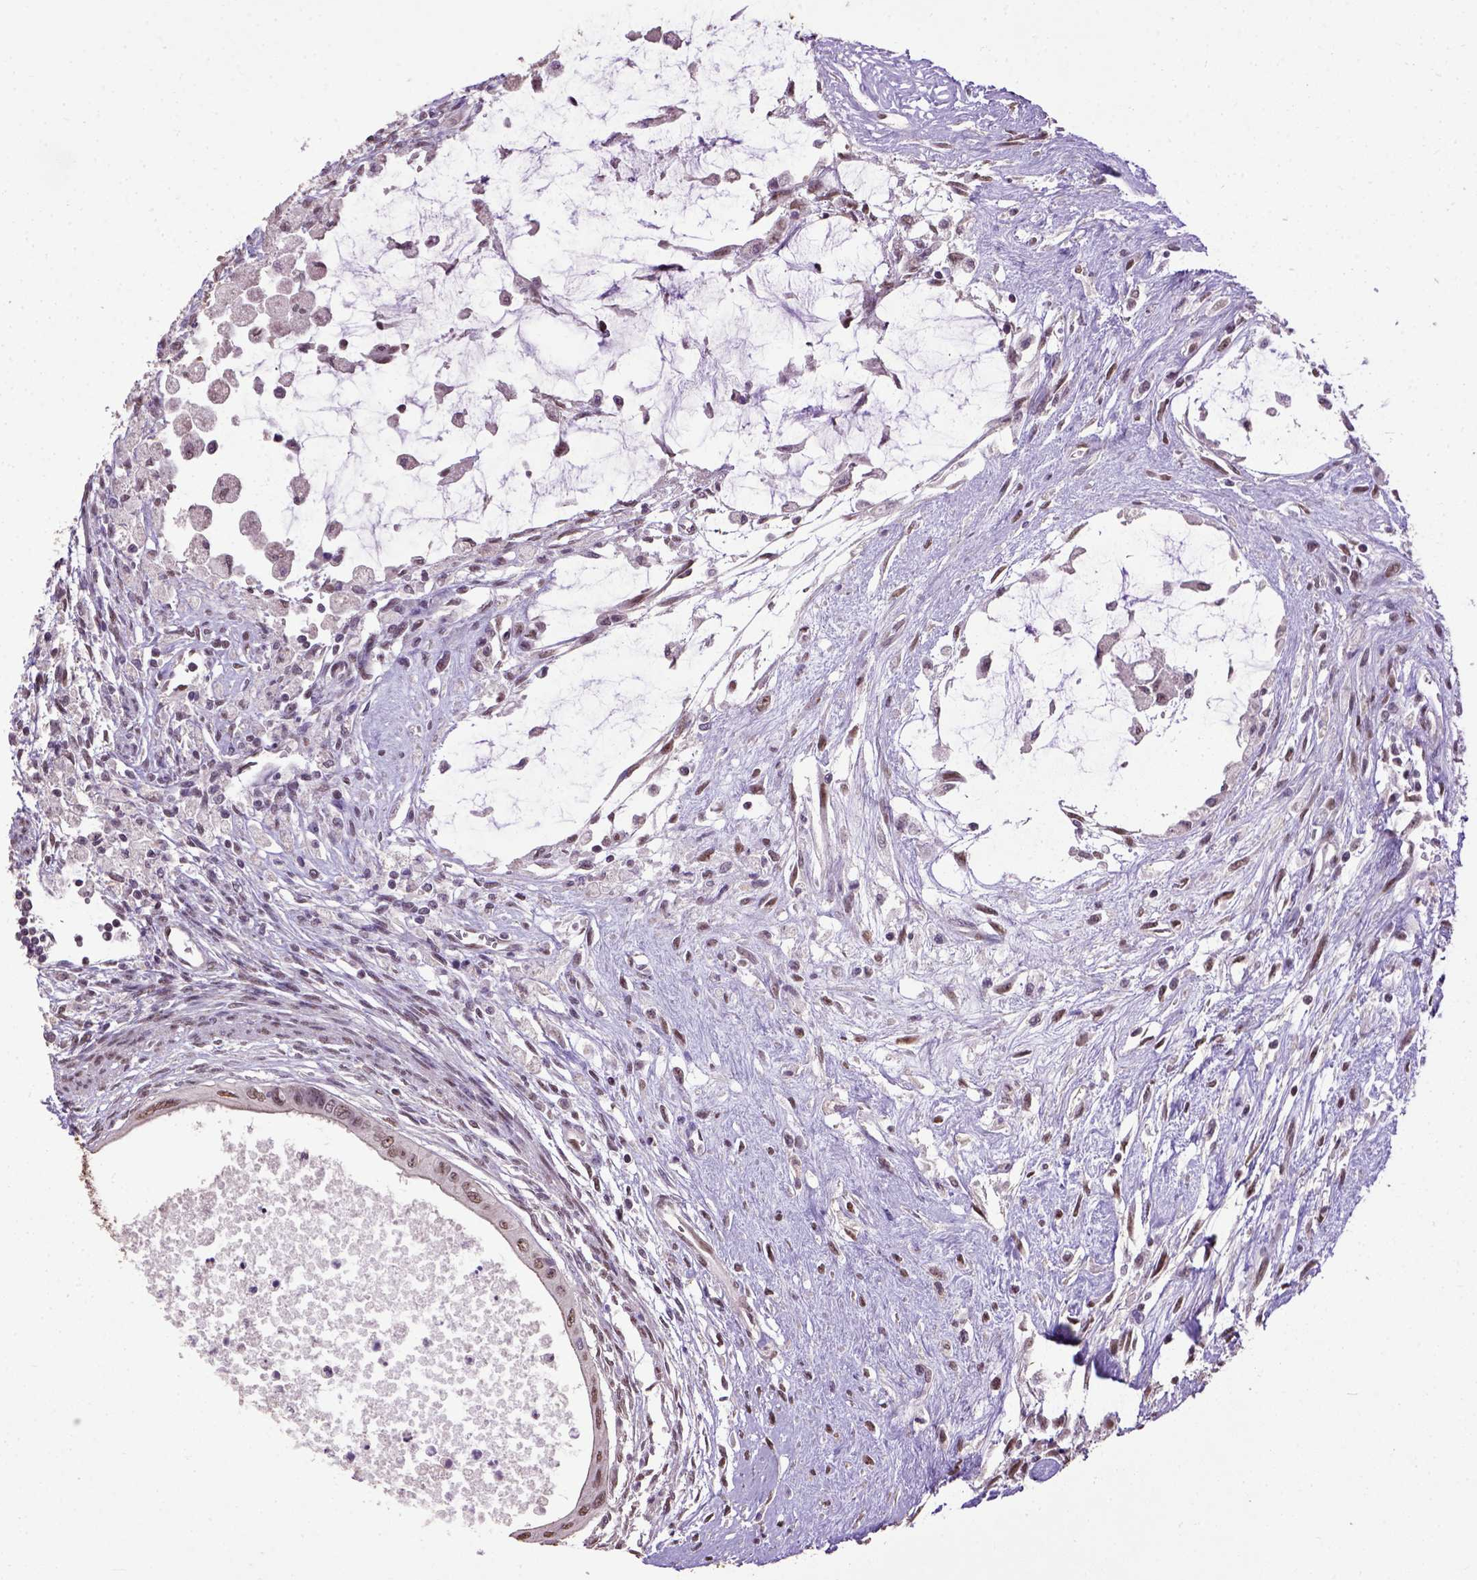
{"staining": {"intensity": "moderate", "quantity": ">75%", "location": "nuclear"}, "tissue": "testis cancer", "cell_type": "Tumor cells", "image_type": "cancer", "snomed": [{"axis": "morphology", "description": "Carcinoma, Embryonal, NOS"}, {"axis": "topography", "description": "Testis"}], "caption": "IHC (DAB (3,3'-diaminobenzidine)) staining of human testis embryonal carcinoma demonstrates moderate nuclear protein staining in about >75% of tumor cells. The staining was performed using DAB to visualize the protein expression in brown, while the nuclei were stained in blue with hematoxylin (Magnification: 20x).", "gene": "UBA3", "patient": {"sex": "male", "age": 37}}